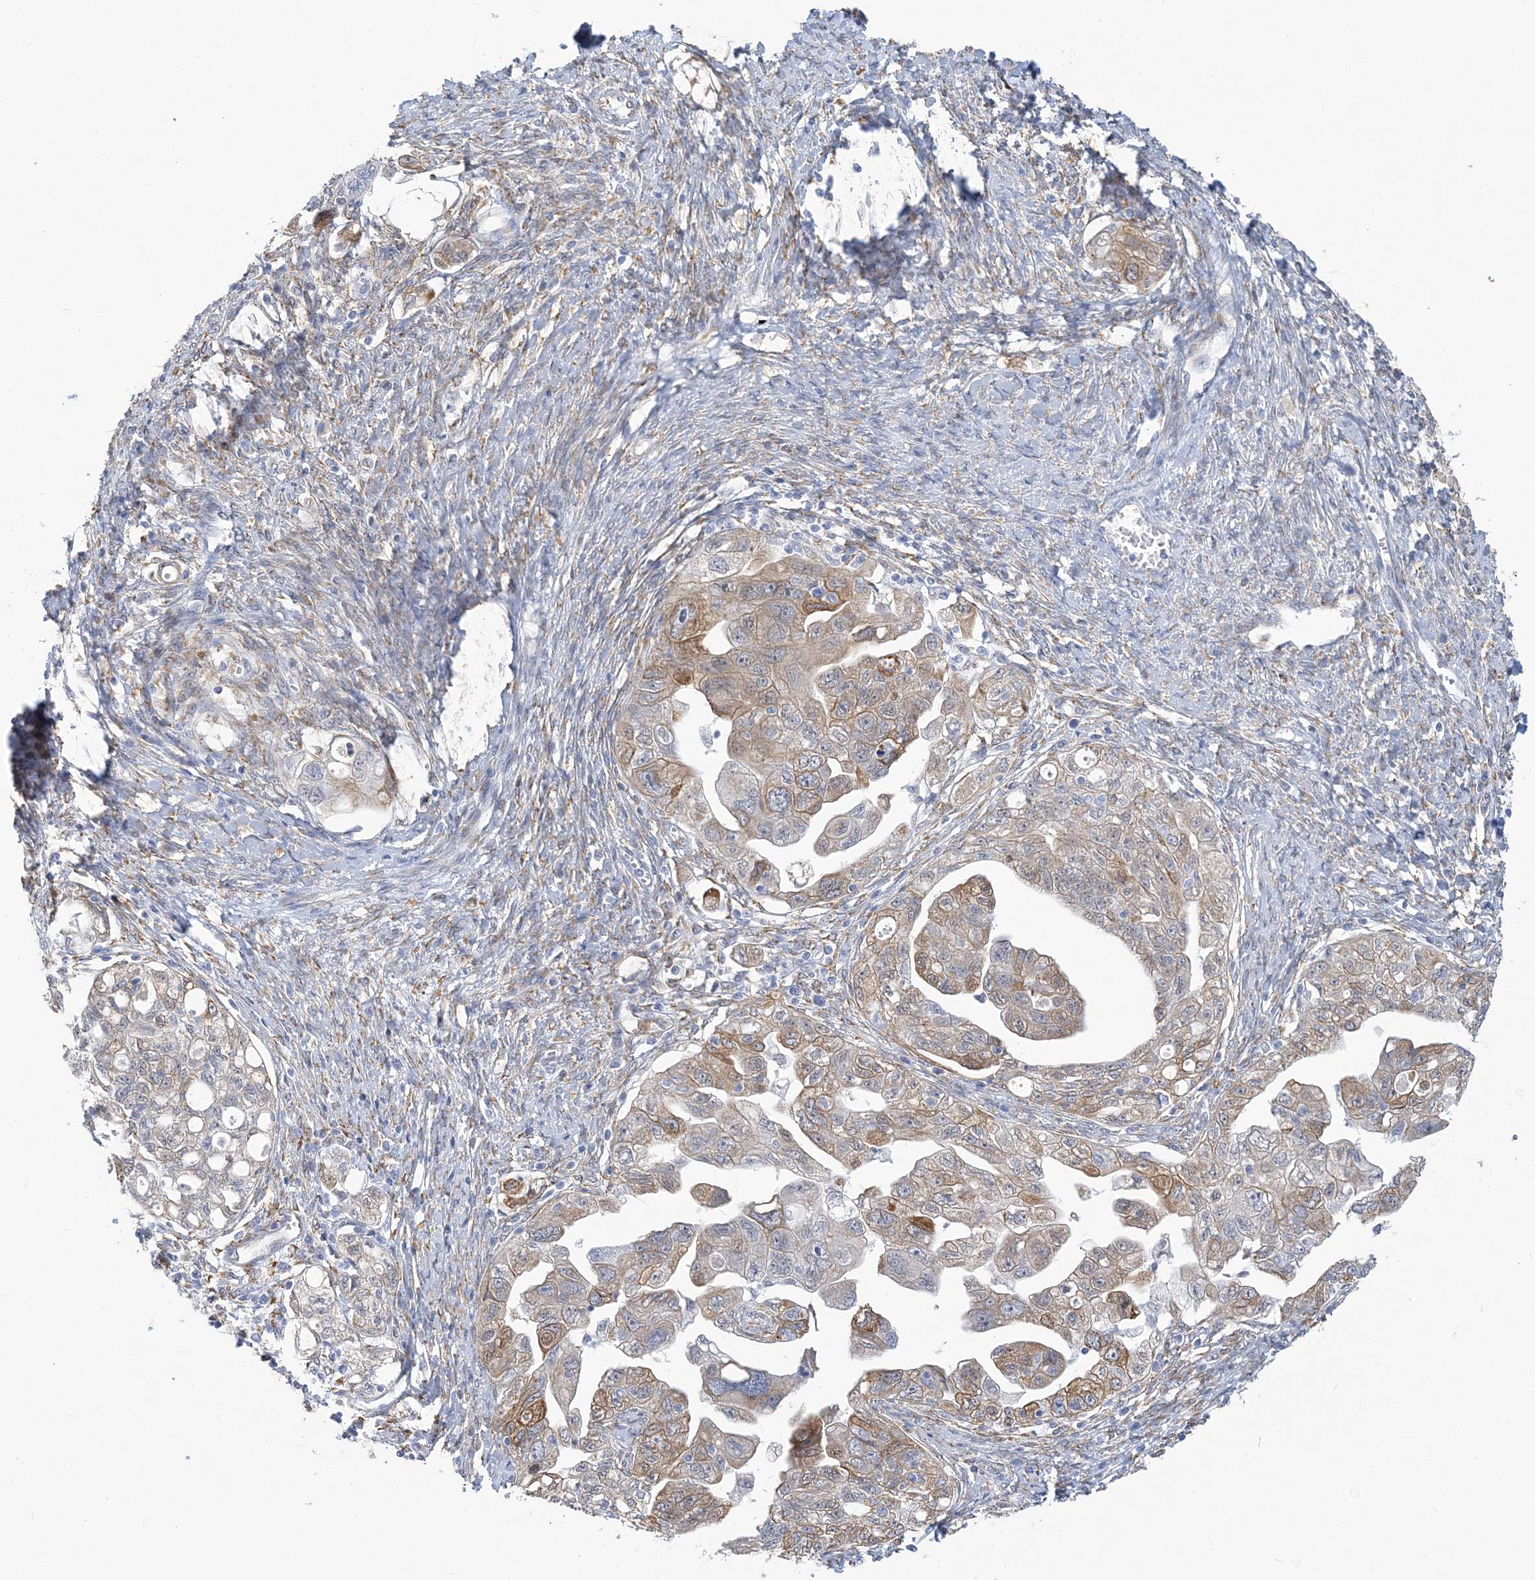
{"staining": {"intensity": "moderate", "quantity": "25%-75%", "location": "cytoplasmic/membranous"}, "tissue": "ovarian cancer", "cell_type": "Tumor cells", "image_type": "cancer", "snomed": [{"axis": "morphology", "description": "Carcinoma, NOS"}, {"axis": "morphology", "description": "Cystadenocarcinoma, serous, NOS"}, {"axis": "topography", "description": "Ovary"}], "caption": "Ovarian cancer stained with a protein marker shows moderate staining in tumor cells.", "gene": "PLEKHG4B", "patient": {"sex": "female", "age": 69}}